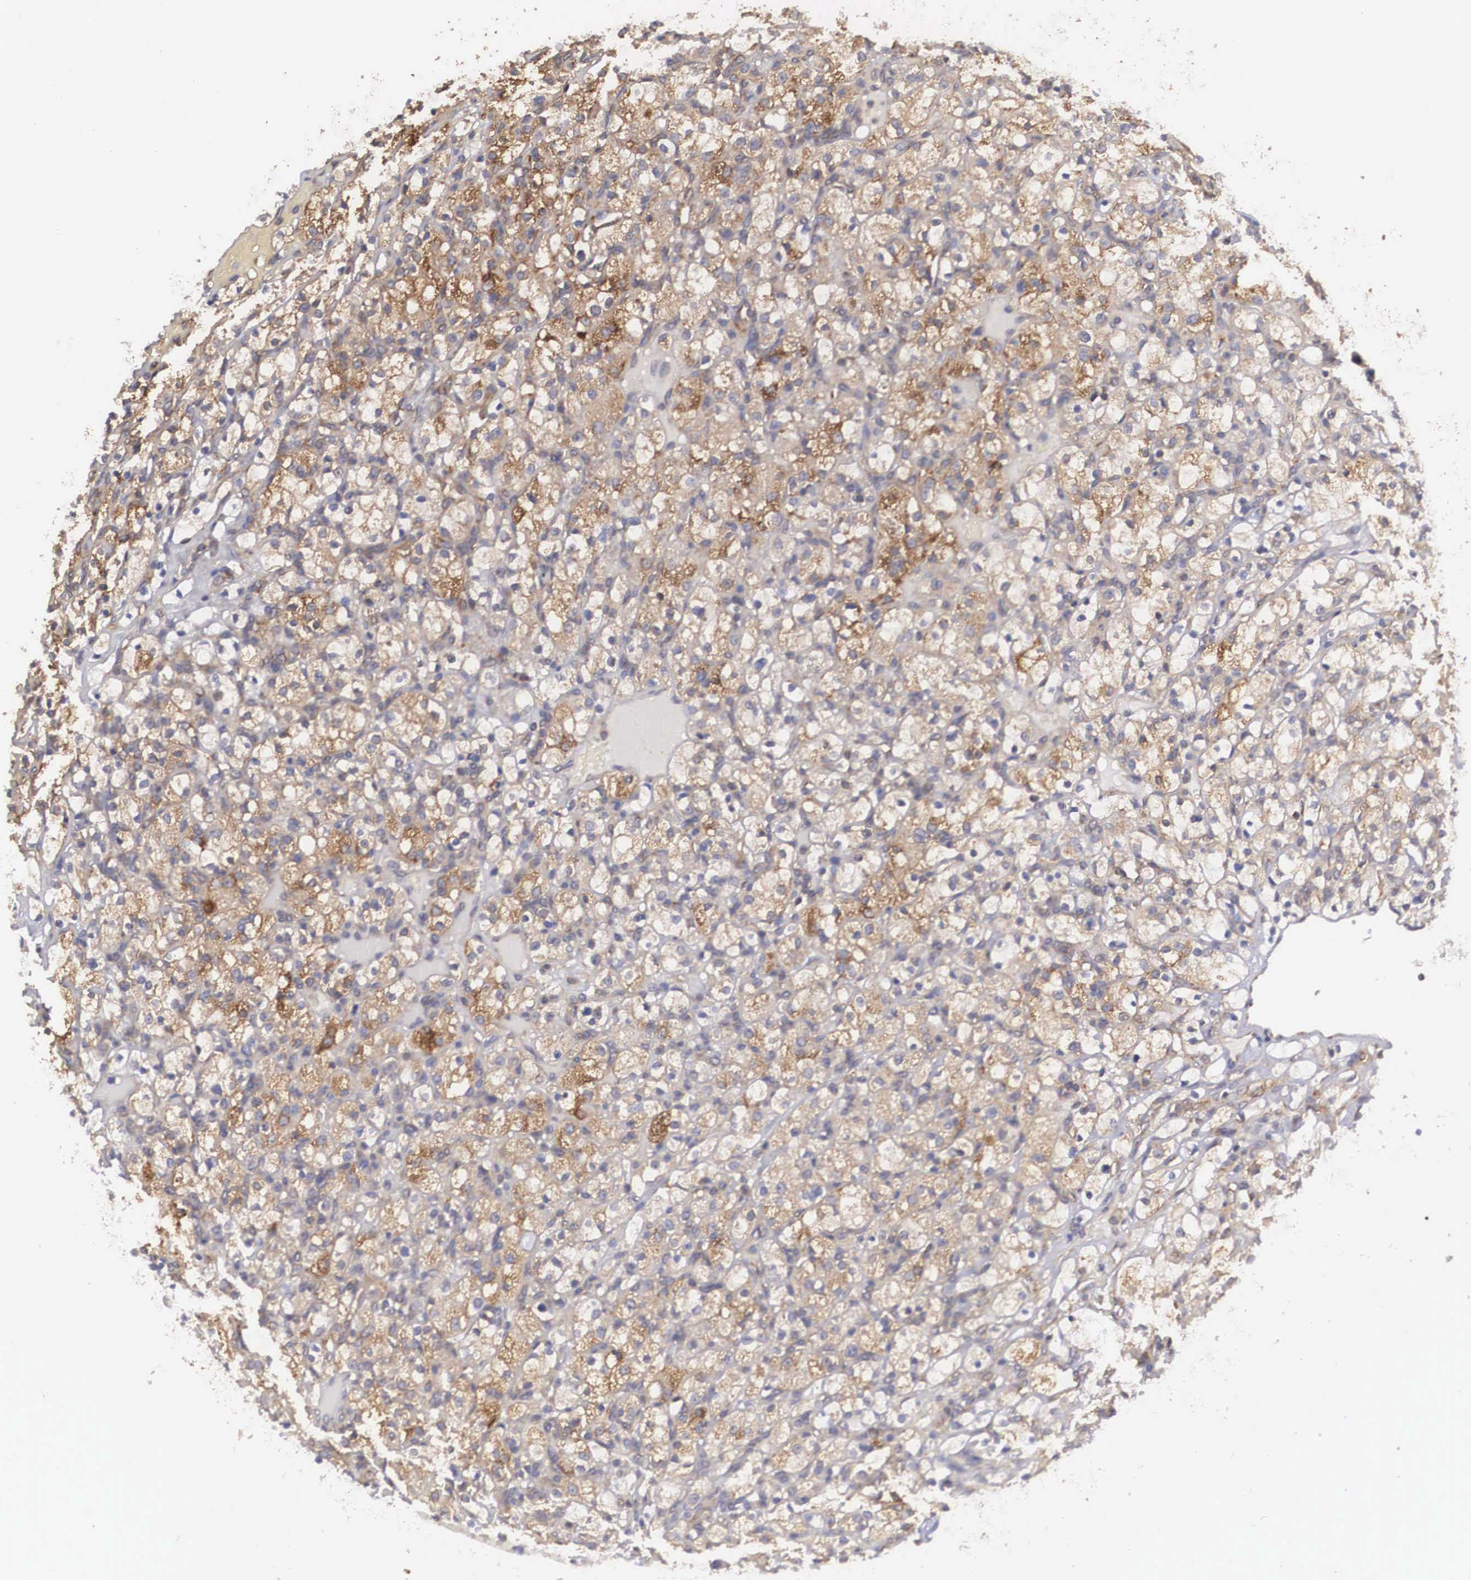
{"staining": {"intensity": "weak", "quantity": ">75%", "location": "cytoplasmic/membranous"}, "tissue": "renal cancer", "cell_type": "Tumor cells", "image_type": "cancer", "snomed": [{"axis": "morphology", "description": "Adenocarcinoma, NOS"}, {"axis": "topography", "description": "Kidney"}], "caption": "Renal cancer (adenocarcinoma) tissue displays weak cytoplasmic/membranous staining in about >75% of tumor cells The staining was performed using DAB (3,3'-diaminobenzidine), with brown indicating positive protein expression. Nuclei are stained blue with hematoxylin.", "gene": "DHRS1", "patient": {"sex": "female", "age": 83}}